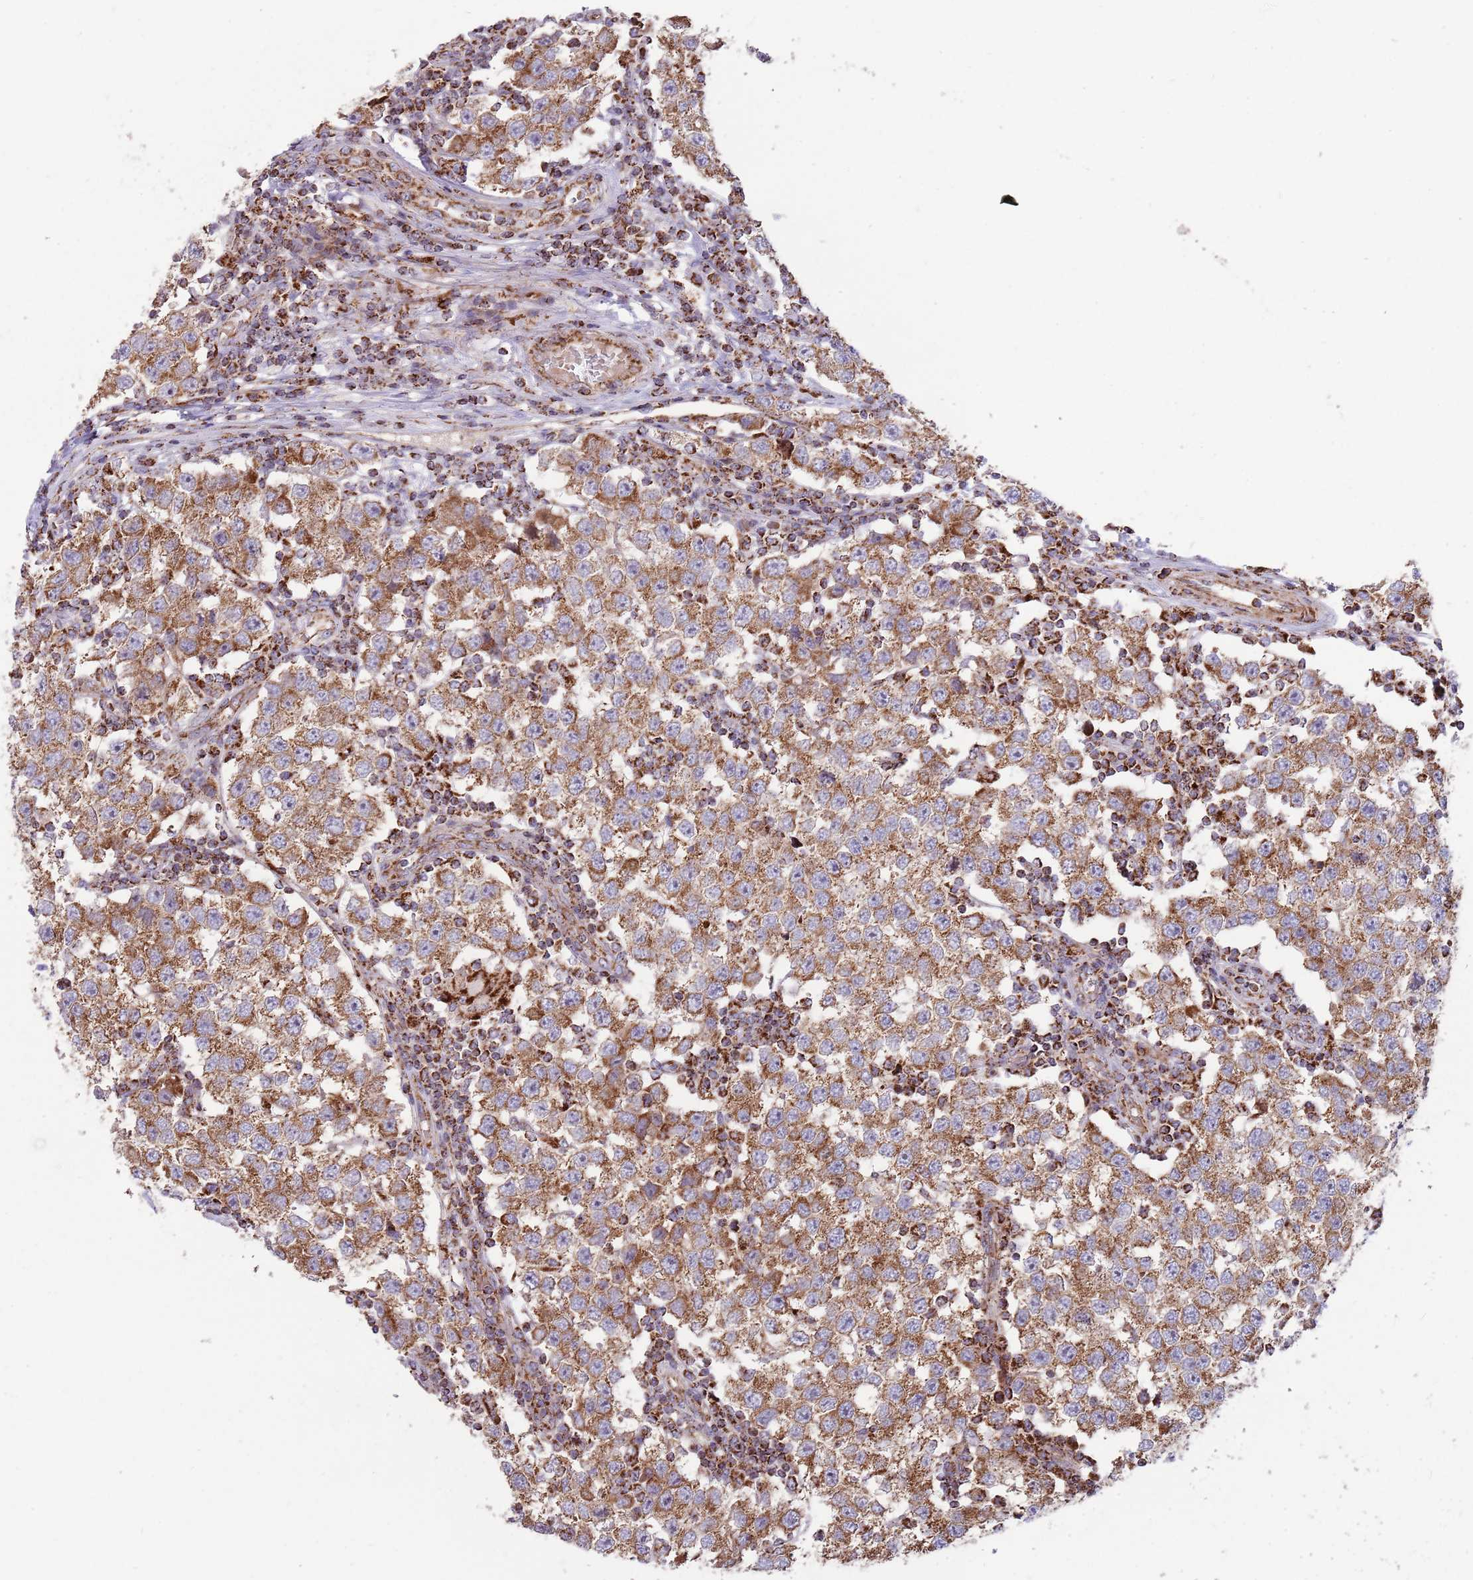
{"staining": {"intensity": "moderate", "quantity": ">75%", "location": "cytoplasmic/membranous"}, "tissue": "testis cancer", "cell_type": "Tumor cells", "image_type": "cancer", "snomed": [{"axis": "morphology", "description": "Seminoma, NOS"}, {"axis": "topography", "description": "Testis"}], "caption": "Immunohistochemical staining of seminoma (testis) exhibits medium levels of moderate cytoplasmic/membranous positivity in approximately >75% of tumor cells. The staining was performed using DAB (3,3'-diaminobenzidine) to visualize the protein expression in brown, while the nuclei were stained in blue with hematoxylin (Magnification: 20x).", "gene": "ATP5PD", "patient": {"sex": "male", "age": 34}}